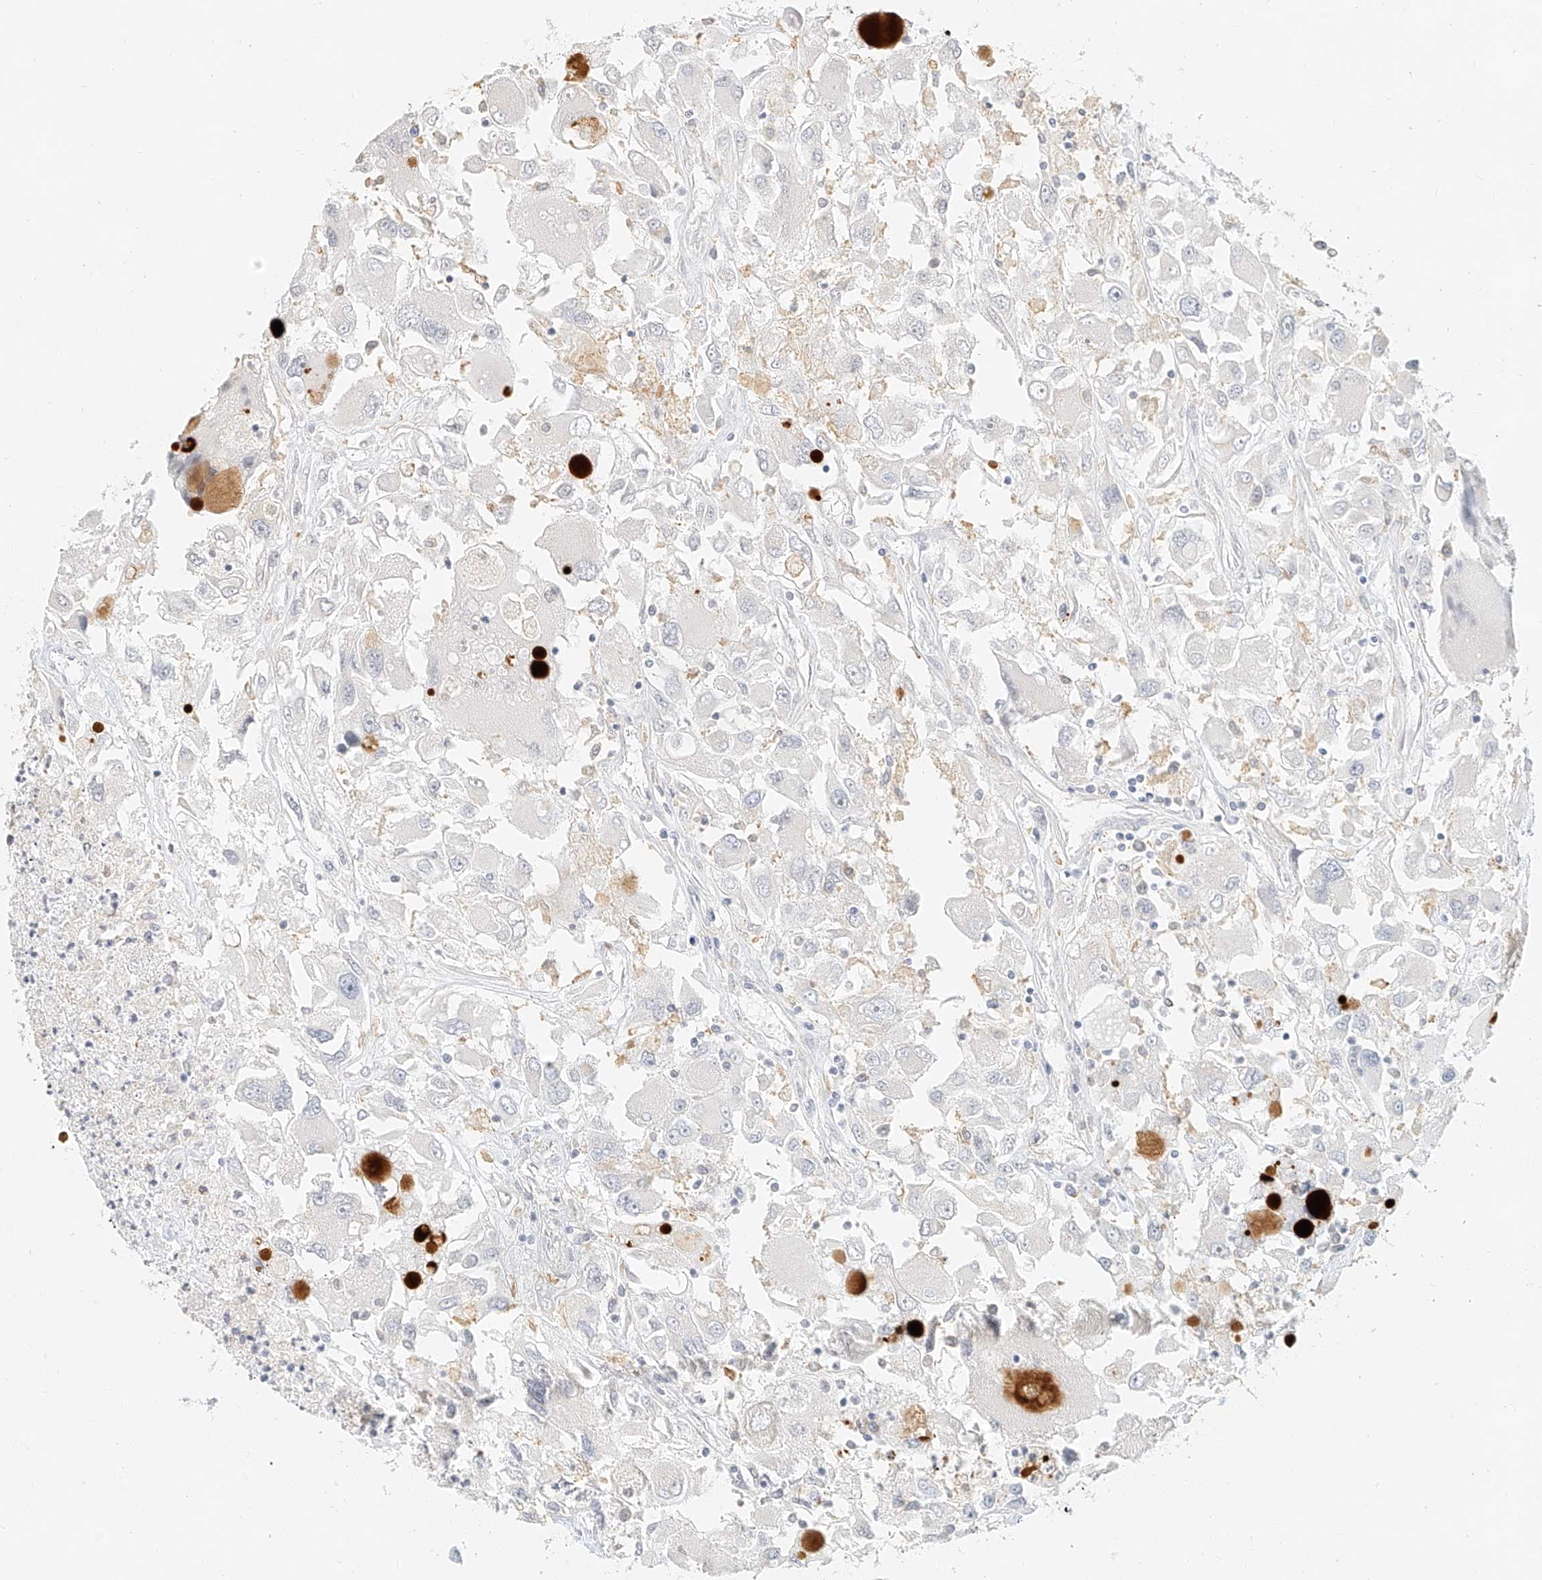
{"staining": {"intensity": "negative", "quantity": "none", "location": "none"}, "tissue": "renal cancer", "cell_type": "Tumor cells", "image_type": "cancer", "snomed": [{"axis": "morphology", "description": "Adenocarcinoma, NOS"}, {"axis": "topography", "description": "Kidney"}], "caption": "Tumor cells are negative for protein expression in human renal cancer (adenocarcinoma).", "gene": "CXorf58", "patient": {"sex": "female", "age": 52}}